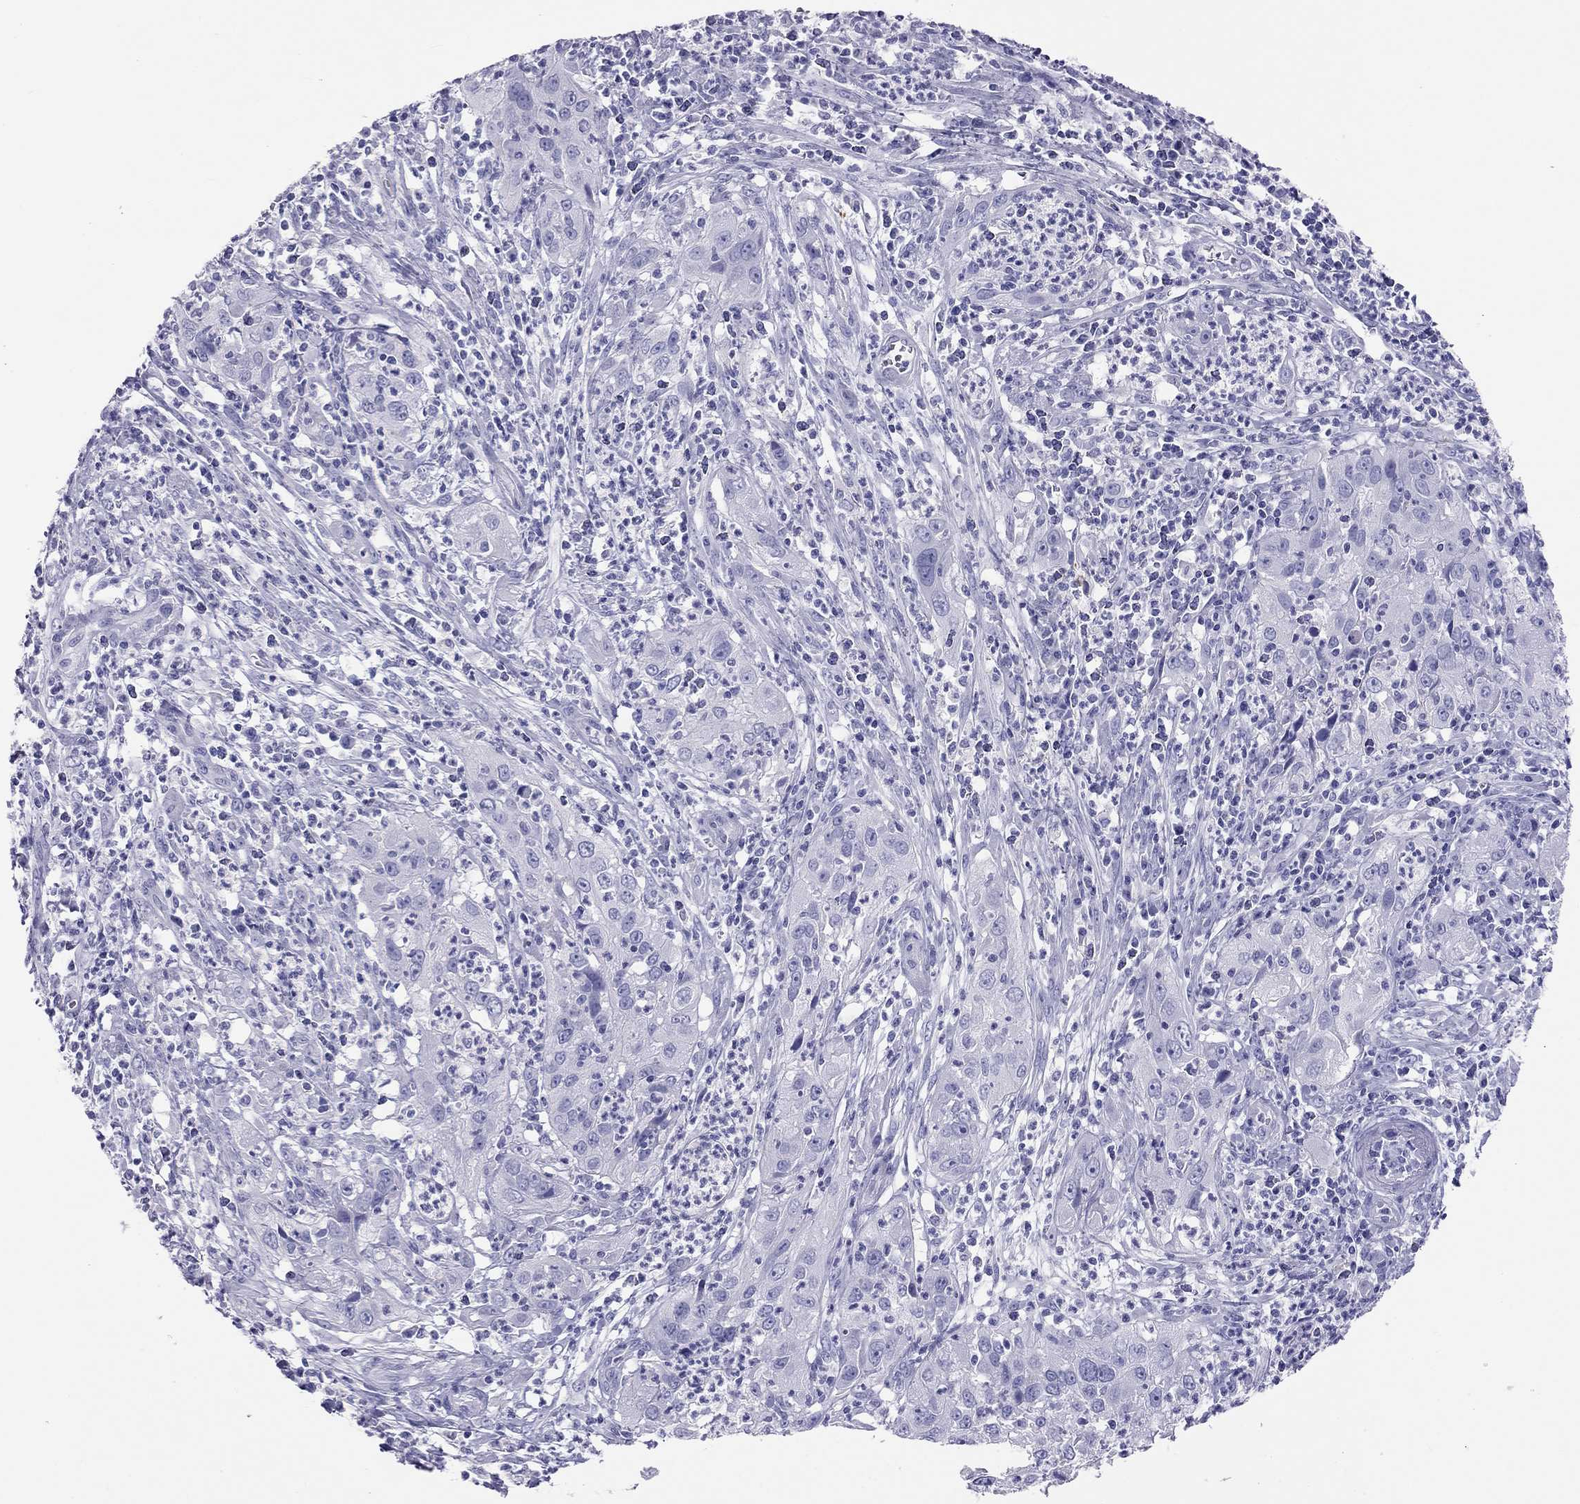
{"staining": {"intensity": "negative", "quantity": "none", "location": "none"}, "tissue": "cervical cancer", "cell_type": "Tumor cells", "image_type": "cancer", "snomed": [{"axis": "morphology", "description": "Squamous cell carcinoma, NOS"}, {"axis": "topography", "description": "Cervix"}], "caption": "Photomicrograph shows no significant protein positivity in tumor cells of squamous cell carcinoma (cervical). (Brightfield microscopy of DAB (3,3'-diaminobenzidine) immunohistochemistry at high magnification).", "gene": "HLA-DQB2", "patient": {"sex": "female", "age": 32}}